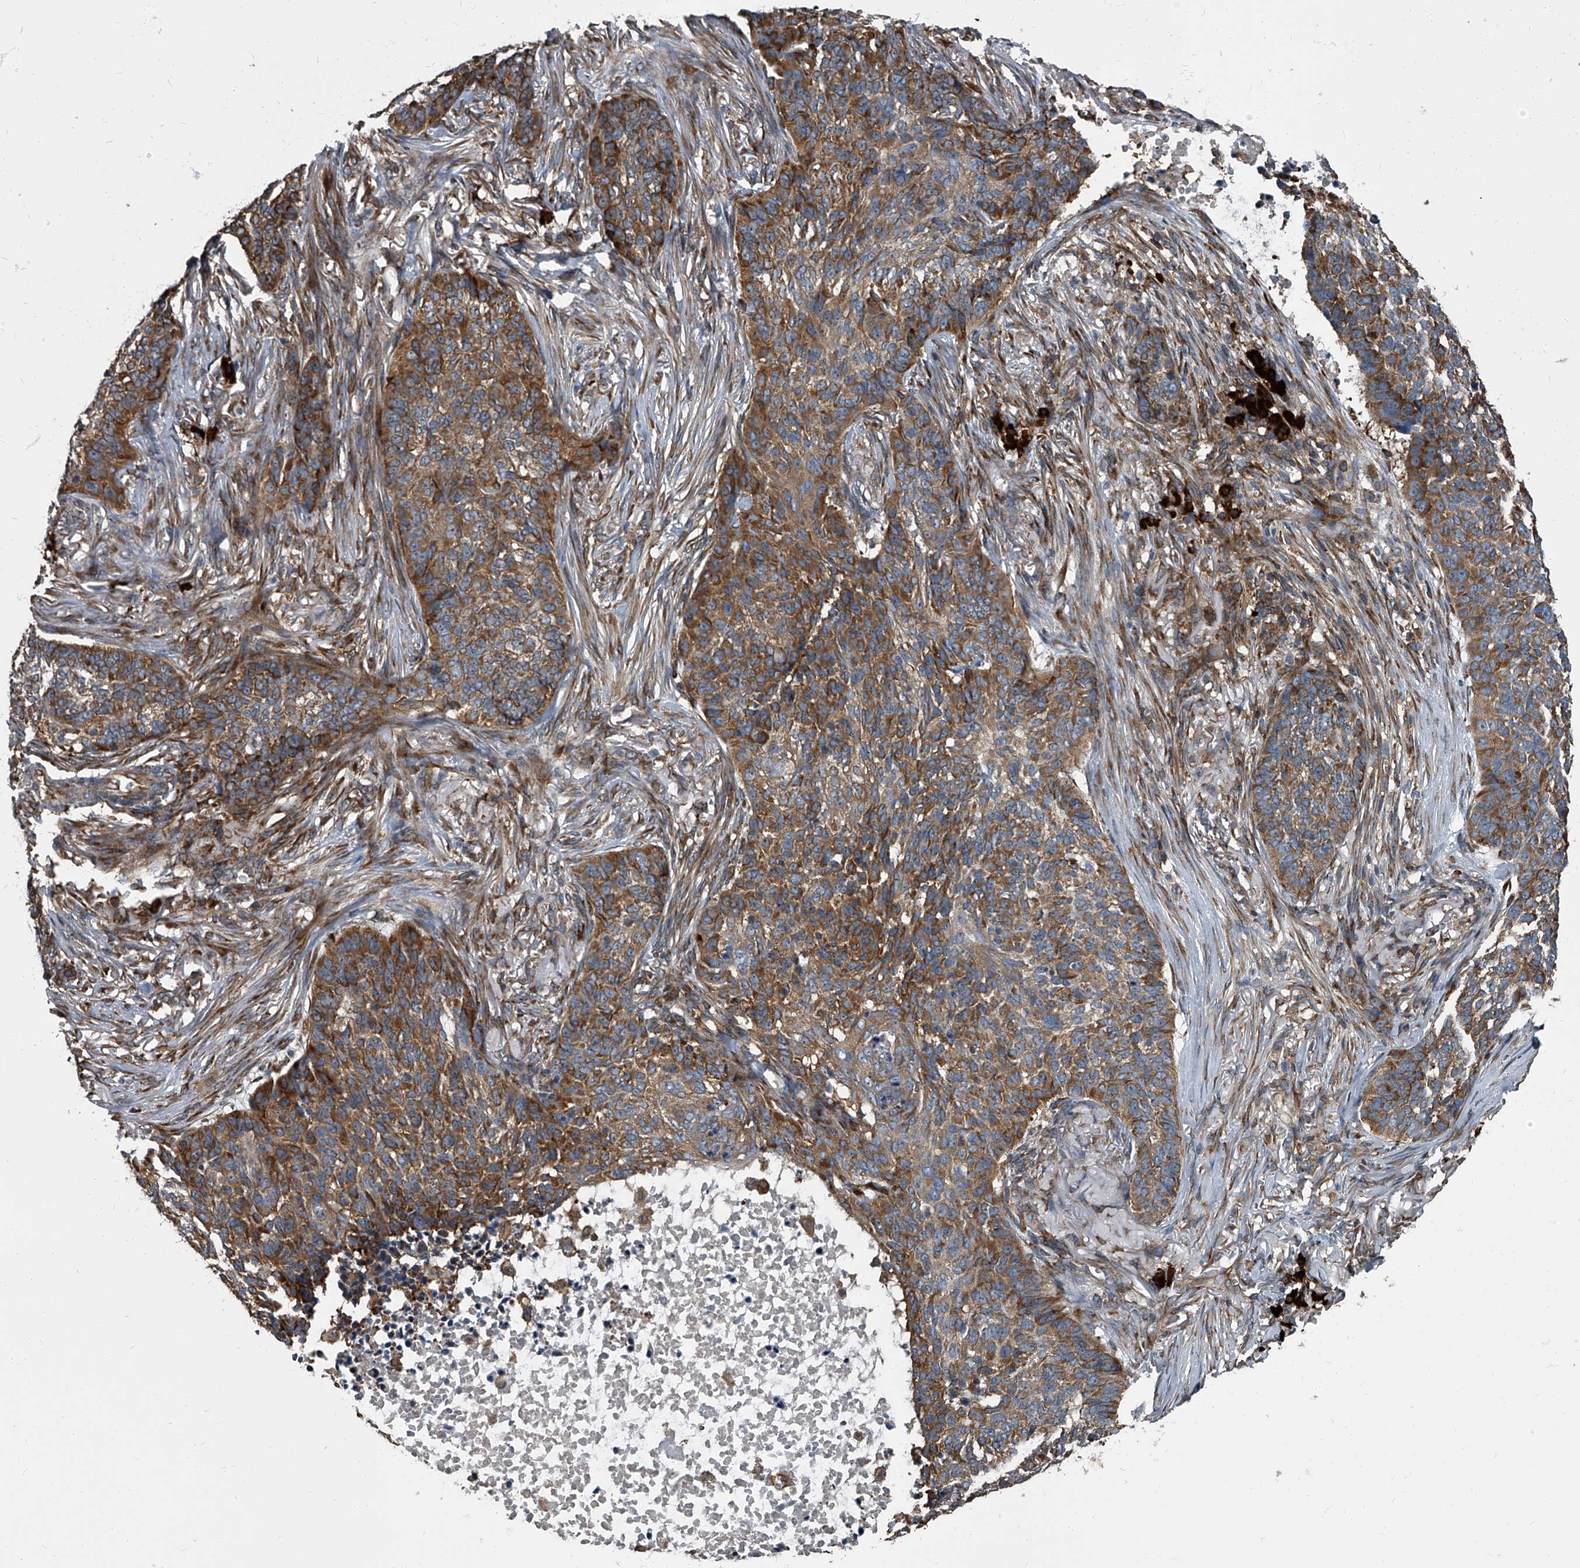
{"staining": {"intensity": "moderate", "quantity": ">75%", "location": "cytoplasmic/membranous"}, "tissue": "skin cancer", "cell_type": "Tumor cells", "image_type": "cancer", "snomed": [{"axis": "morphology", "description": "Basal cell carcinoma"}, {"axis": "topography", "description": "Skin"}], "caption": "Skin cancer stained with a protein marker displays moderate staining in tumor cells.", "gene": "CDV3", "patient": {"sex": "male", "age": 85}}